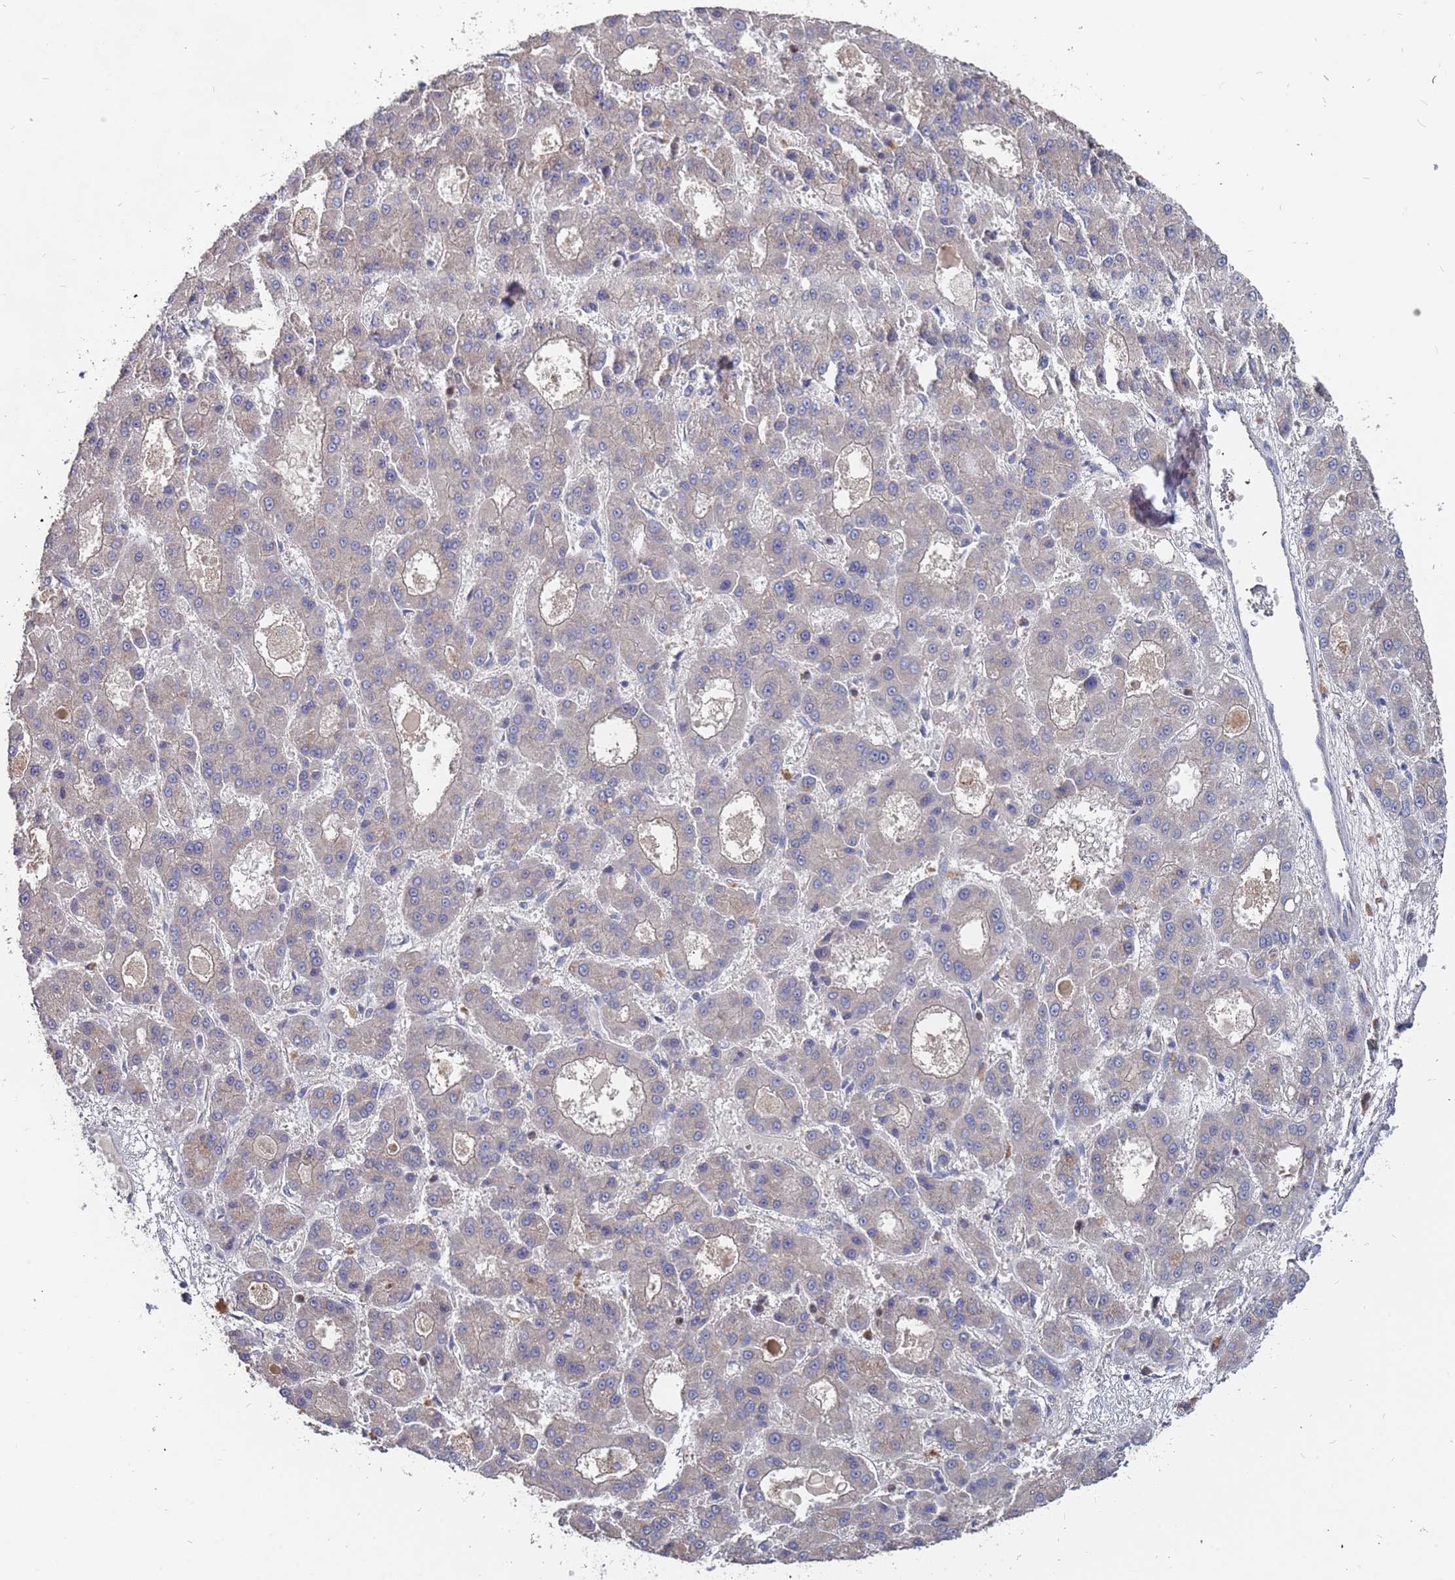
{"staining": {"intensity": "negative", "quantity": "none", "location": "none"}, "tissue": "liver cancer", "cell_type": "Tumor cells", "image_type": "cancer", "snomed": [{"axis": "morphology", "description": "Carcinoma, Hepatocellular, NOS"}, {"axis": "topography", "description": "Liver"}], "caption": "Immunohistochemistry (IHC) of liver cancer (hepatocellular carcinoma) reveals no positivity in tumor cells.", "gene": "TCEANC2", "patient": {"sex": "male", "age": 70}}